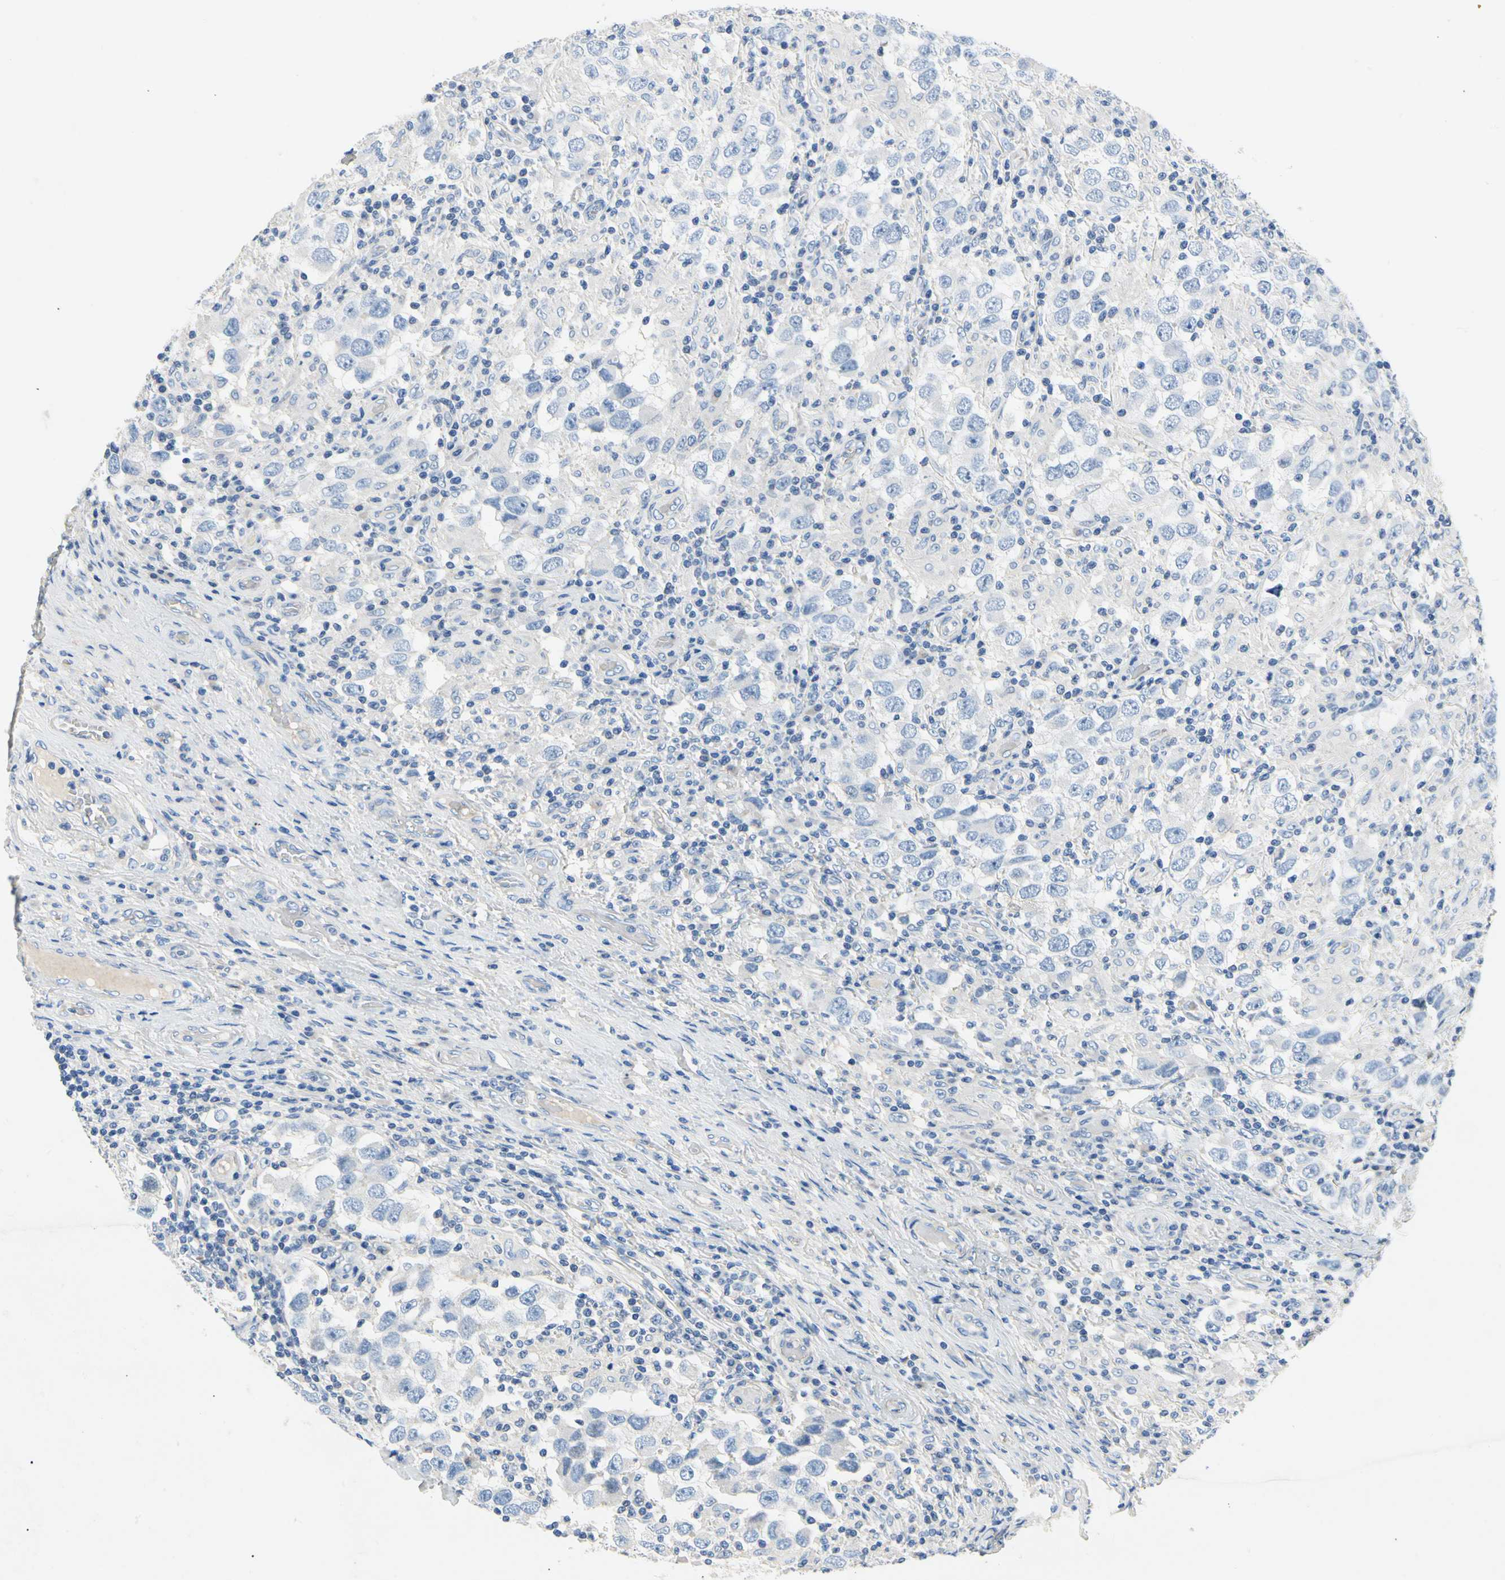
{"staining": {"intensity": "negative", "quantity": "none", "location": "none"}, "tissue": "testis cancer", "cell_type": "Tumor cells", "image_type": "cancer", "snomed": [{"axis": "morphology", "description": "Carcinoma, Embryonal, NOS"}, {"axis": "topography", "description": "Testis"}], "caption": "Immunohistochemistry of embryonal carcinoma (testis) demonstrates no expression in tumor cells.", "gene": "CA14", "patient": {"sex": "male", "age": 21}}